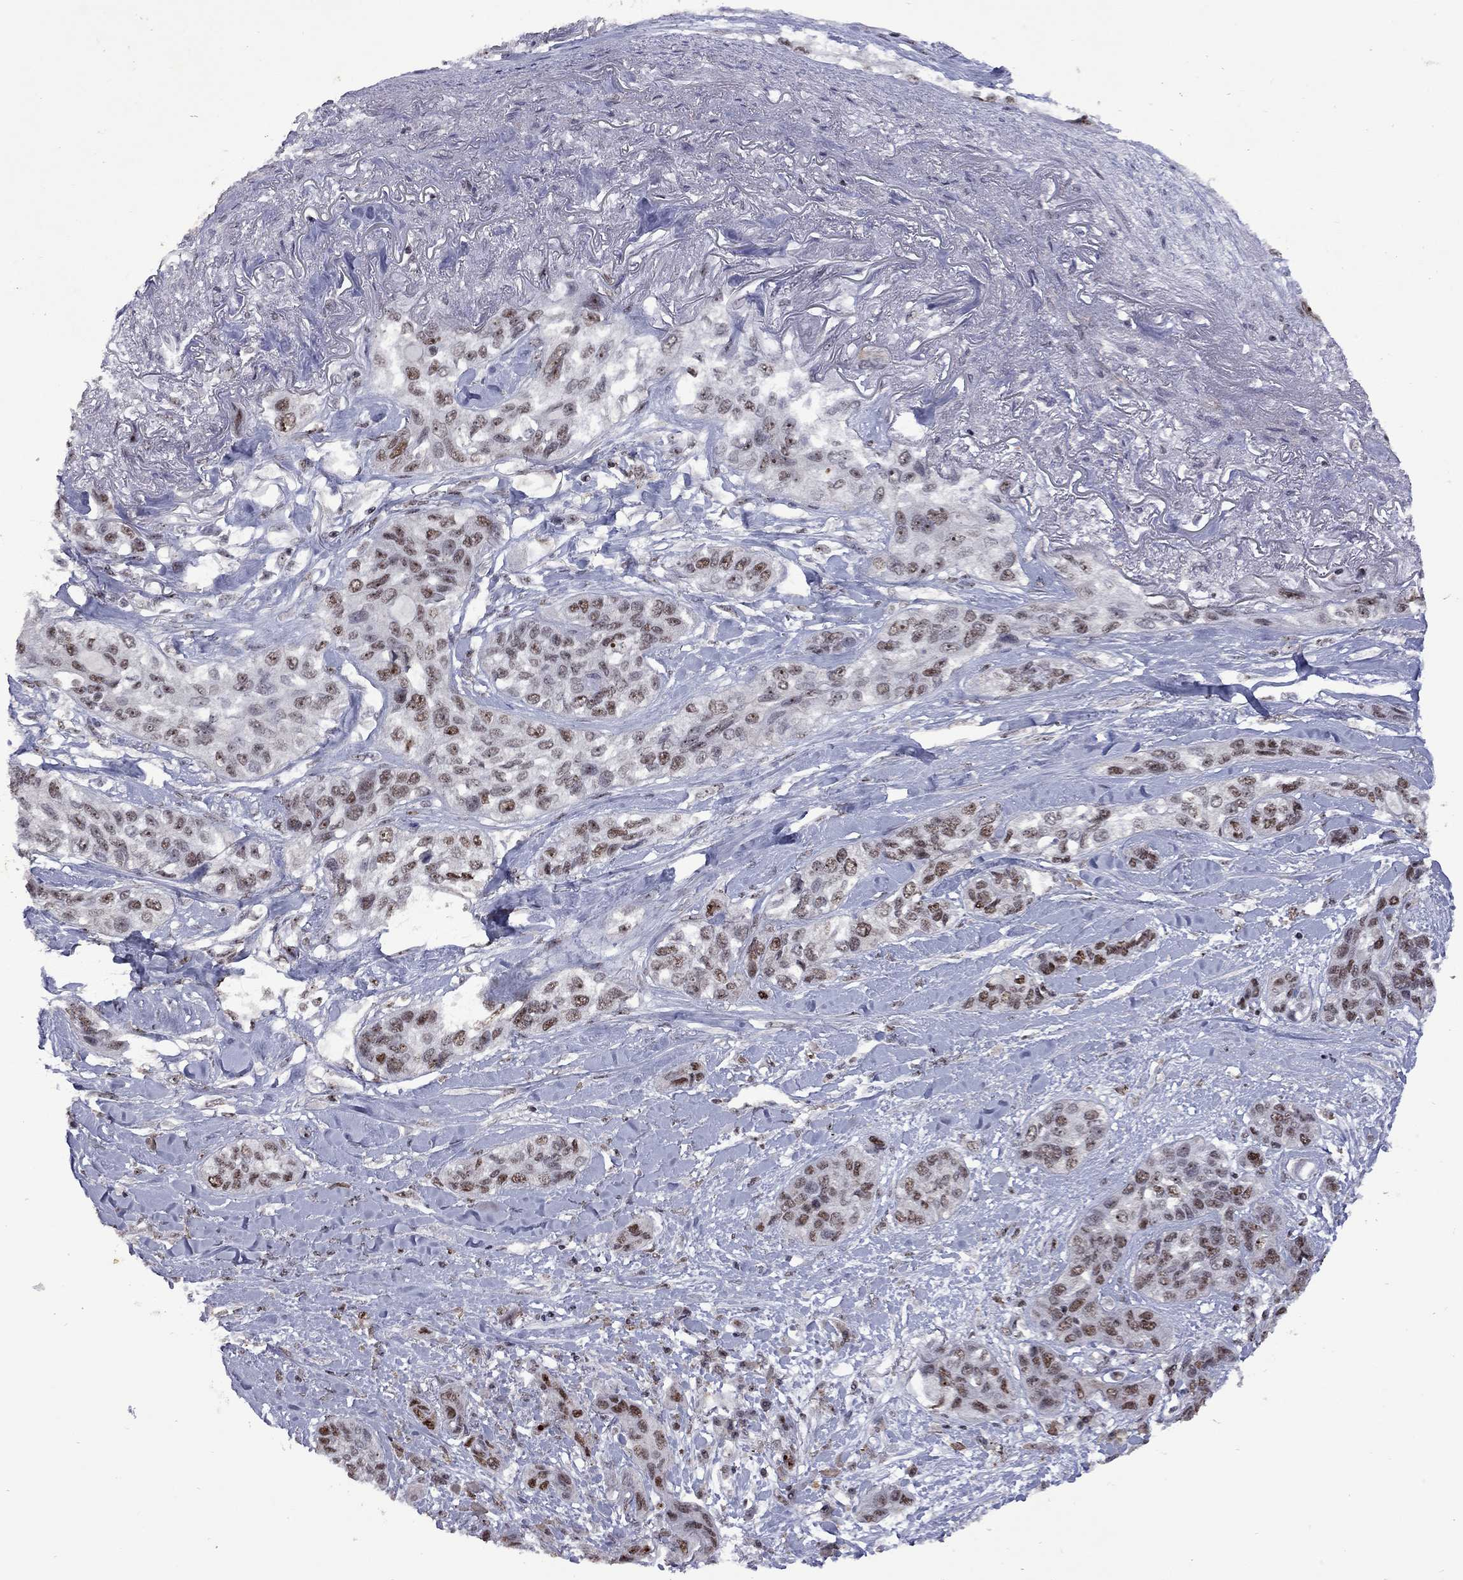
{"staining": {"intensity": "strong", "quantity": "25%-75%", "location": "nuclear"}, "tissue": "lung cancer", "cell_type": "Tumor cells", "image_type": "cancer", "snomed": [{"axis": "morphology", "description": "Squamous cell carcinoma, NOS"}, {"axis": "topography", "description": "Lung"}], "caption": "Tumor cells demonstrate high levels of strong nuclear positivity in about 25%-75% of cells in human lung cancer (squamous cell carcinoma).", "gene": "SPOUT1", "patient": {"sex": "female", "age": 70}}